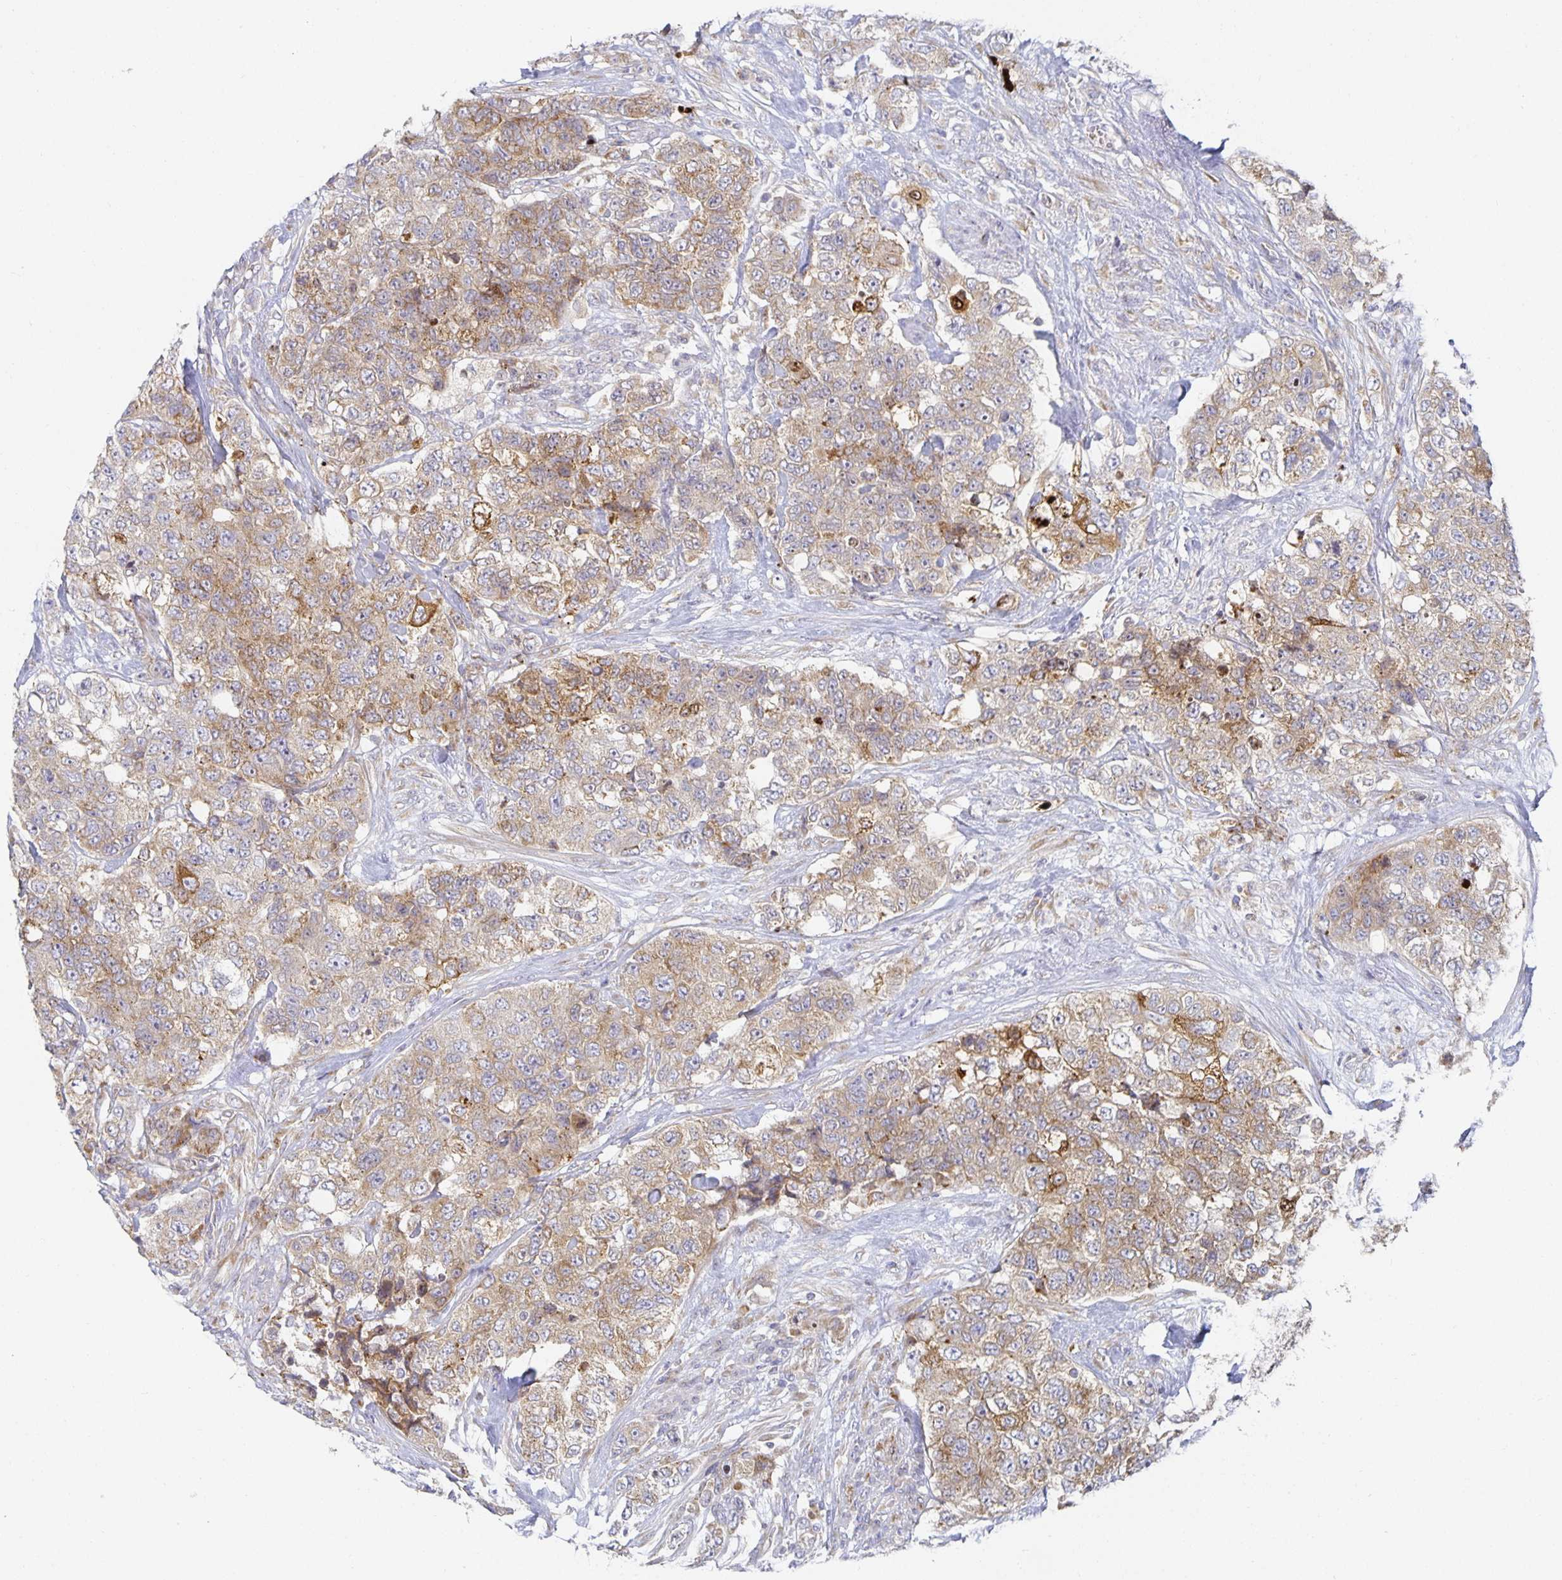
{"staining": {"intensity": "moderate", "quantity": ">75%", "location": "cytoplasmic/membranous"}, "tissue": "urothelial cancer", "cell_type": "Tumor cells", "image_type": "cancer", "snomed": [{"axis": "morphology", "description": "Urothelial carcinoma, High grade"}, {"axis": "topography", "description": "Urinary bladder"}], "caption": "Protein staining of urothelial cancer tissue exhibits moderate cytoplasmic/membranous staining in about >75% of tumor cells.", "gene": "NOMO1", "patient": {"sex": "female", "age": 78}}